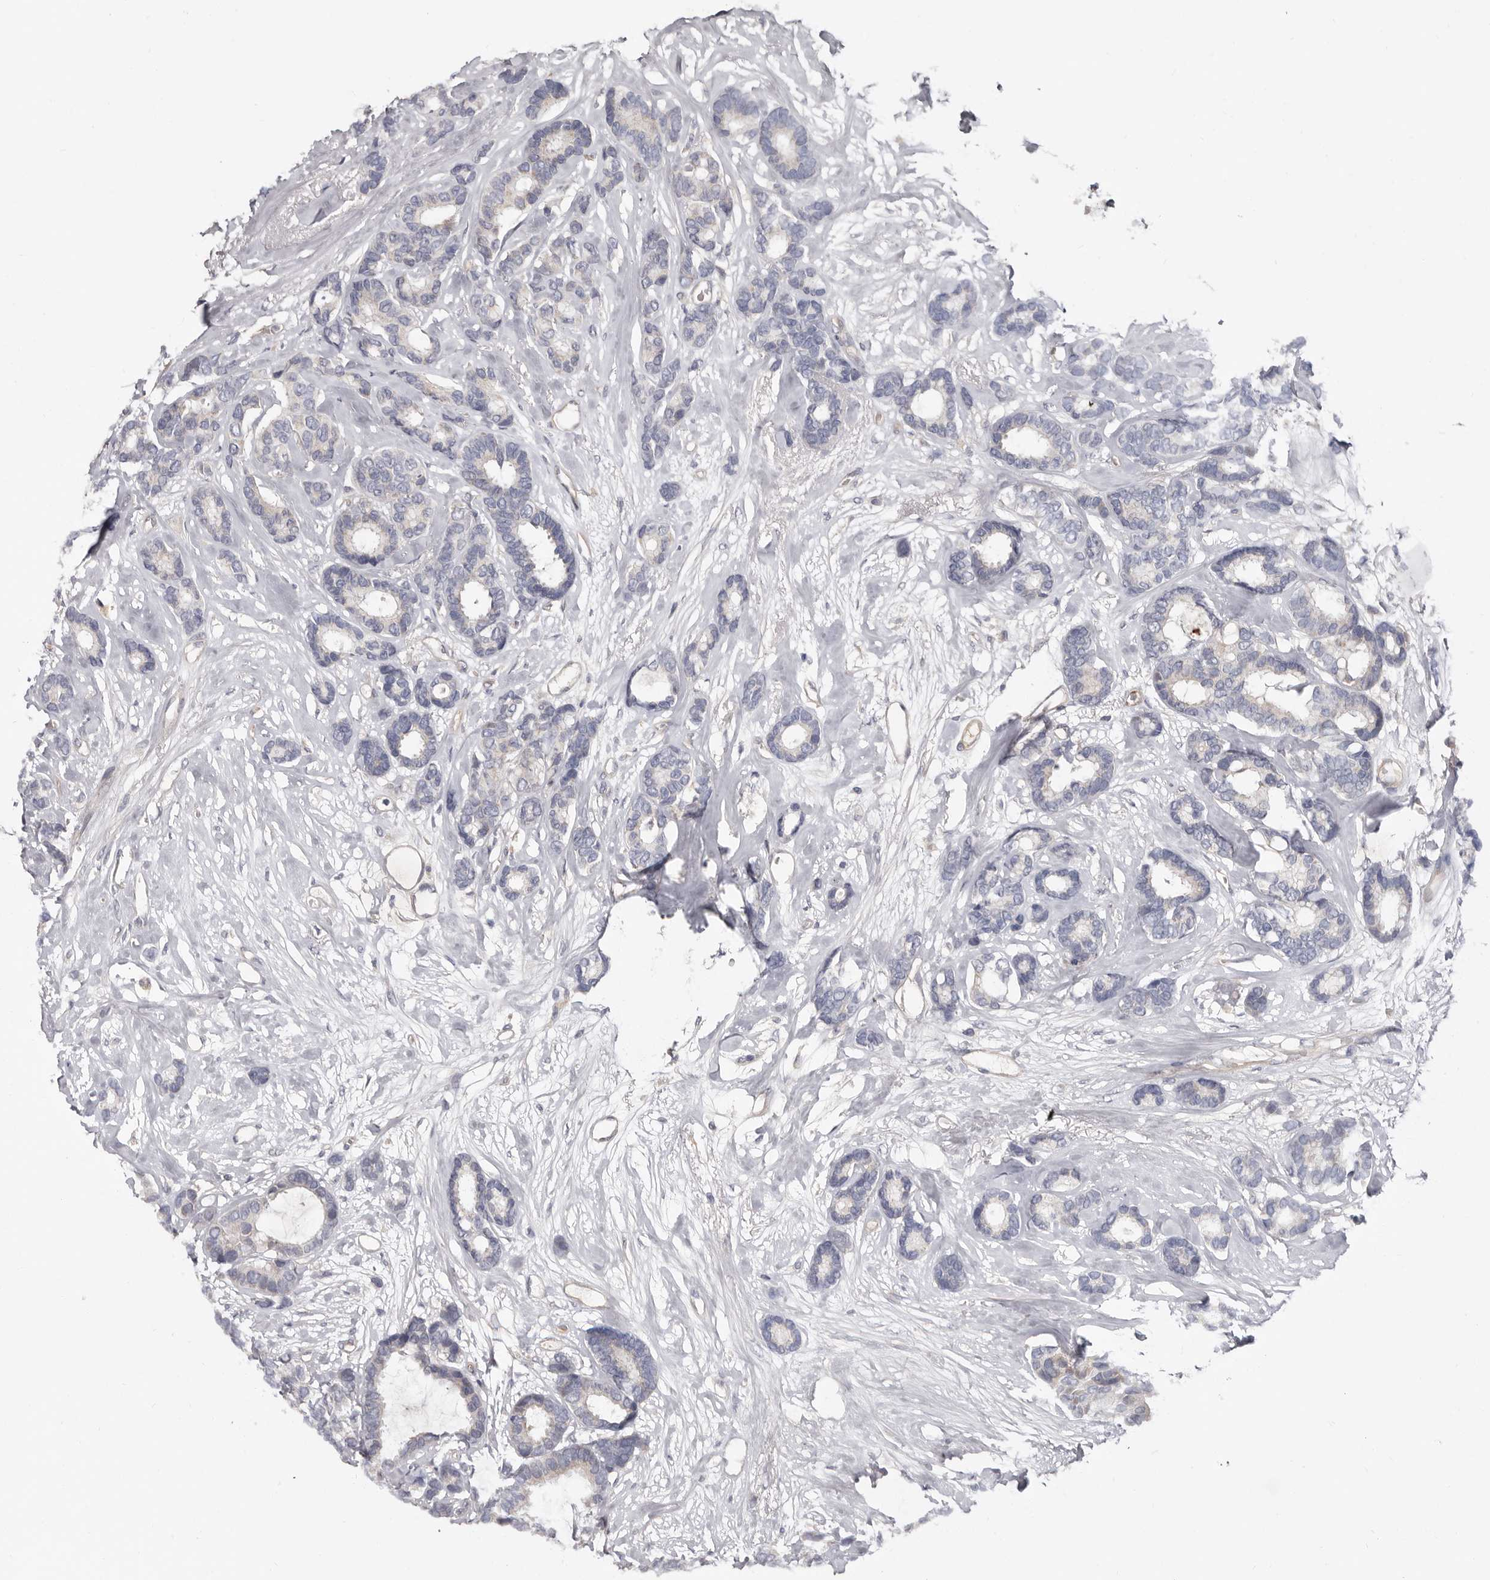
{"staining": {"intensity": "negative", "quantity": "none", "location": "none"}, "tissue": "breast cancer", "cell_type": "Tumor cells", "image_type": "cancer", "snomed": [{"axis": "morphology", "description": "Duct carcinoma"}, {"axis": "topography", "description": "Breast"}], "caption": "Breast cancer (intraductal carcinoma) stained for a protein using immunohistochemistry reveals no expression tumor cells.", "gene": "SPTA1", "patient": {"sex": "female", "age": 87}}